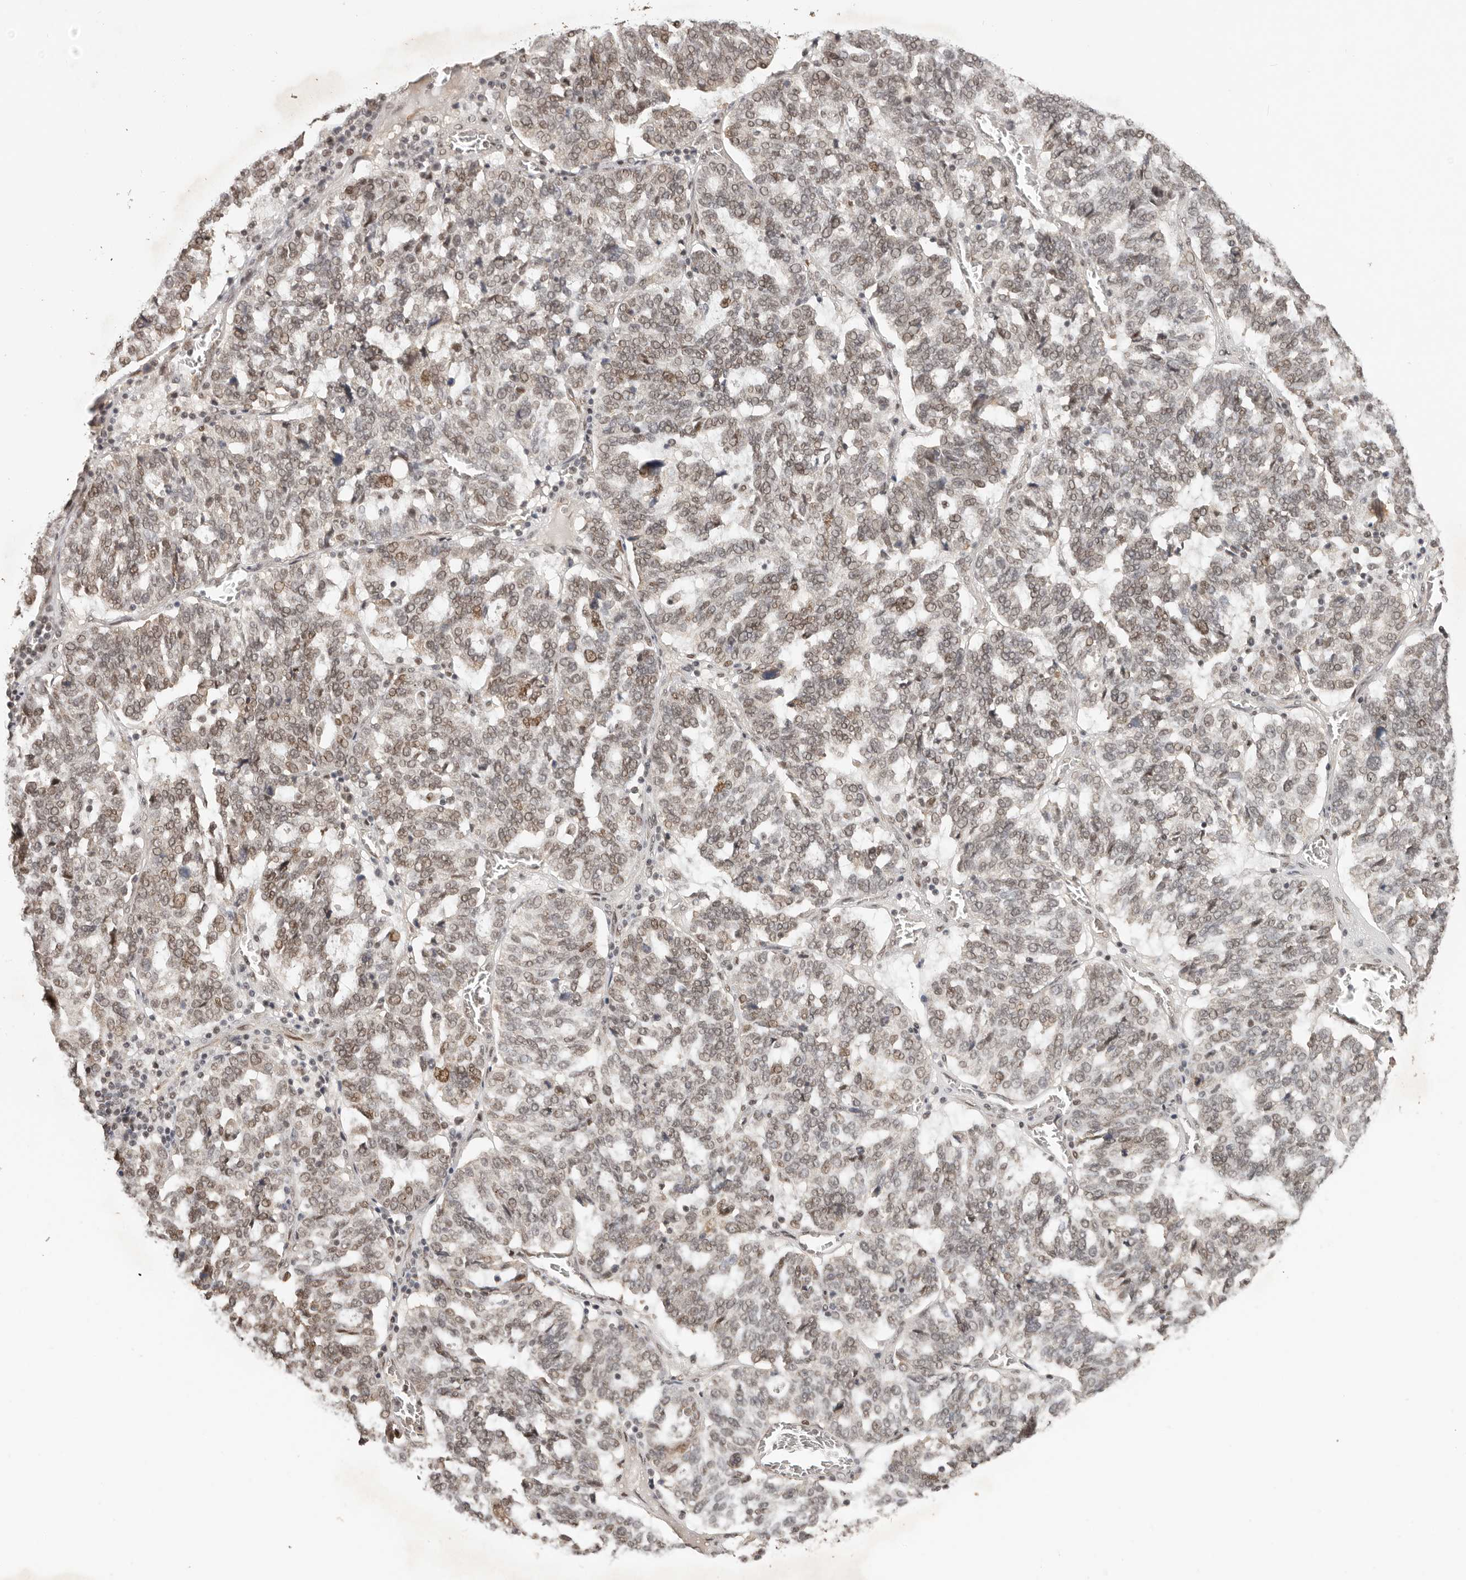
{"staining": {"intensity": "moderate", "quantity": "25%-75%", "location": "cytoplasmic/membranous,nuclear"}, "tissue": "ovarian cancer", "cell_type": "Tumor cells", "image_type": "cancer", "snomed": [{"axis": "morphology", "description": "Cystadenocarcinoma, serous, NOS"}, {"axis": "topography", "description": "Ovary"}], "caption": "Approximately 25%-75% of tumor cells in human ovarian cancer (serous cystadenocarcinoma) reveal moderate cytoplasmic/membranous and nuclear protein expression as visualized by brown immunohistochemical staining.", "gene": "SEC14L1", "patient": {"sex": "female", "age": 59}}